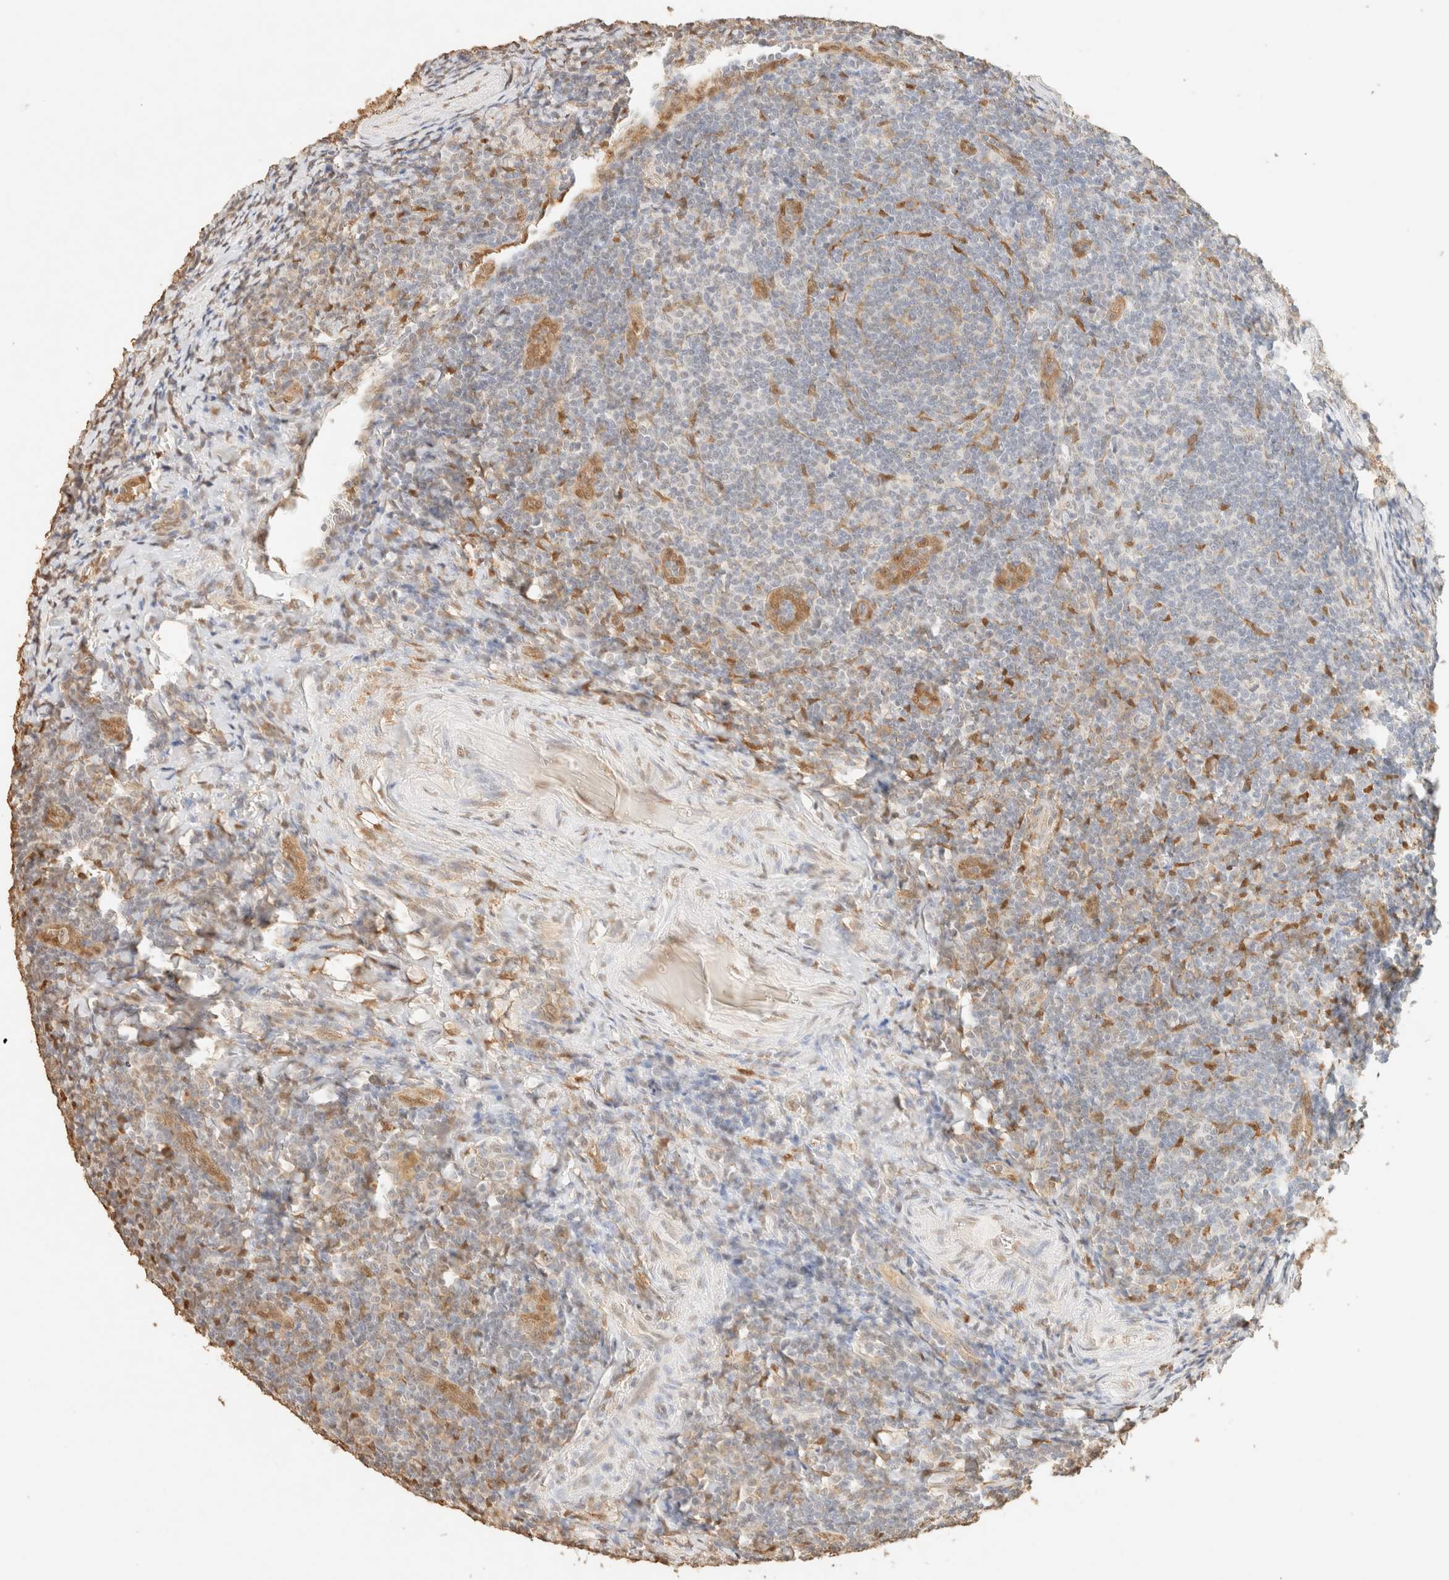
{"staining": {"intensity": "moderate", "quantity": "<25%", "location": "nuclear"}, "tissue": "tonsil", "cell_type": "Germinal center cells", "image_type": "normal", "snomed": [{"axis": "morphology", "description": "Normal tissue, NOS"}, {"axis": "topography", "description": "Tonsil"}], "caption": "Germinal center cells show low levels of moderate nuclear positivity in about <25% of cells in unremarkable human tonsil.", "gene": "S100A13", "patient": {"sex": "male", "age": 37}}